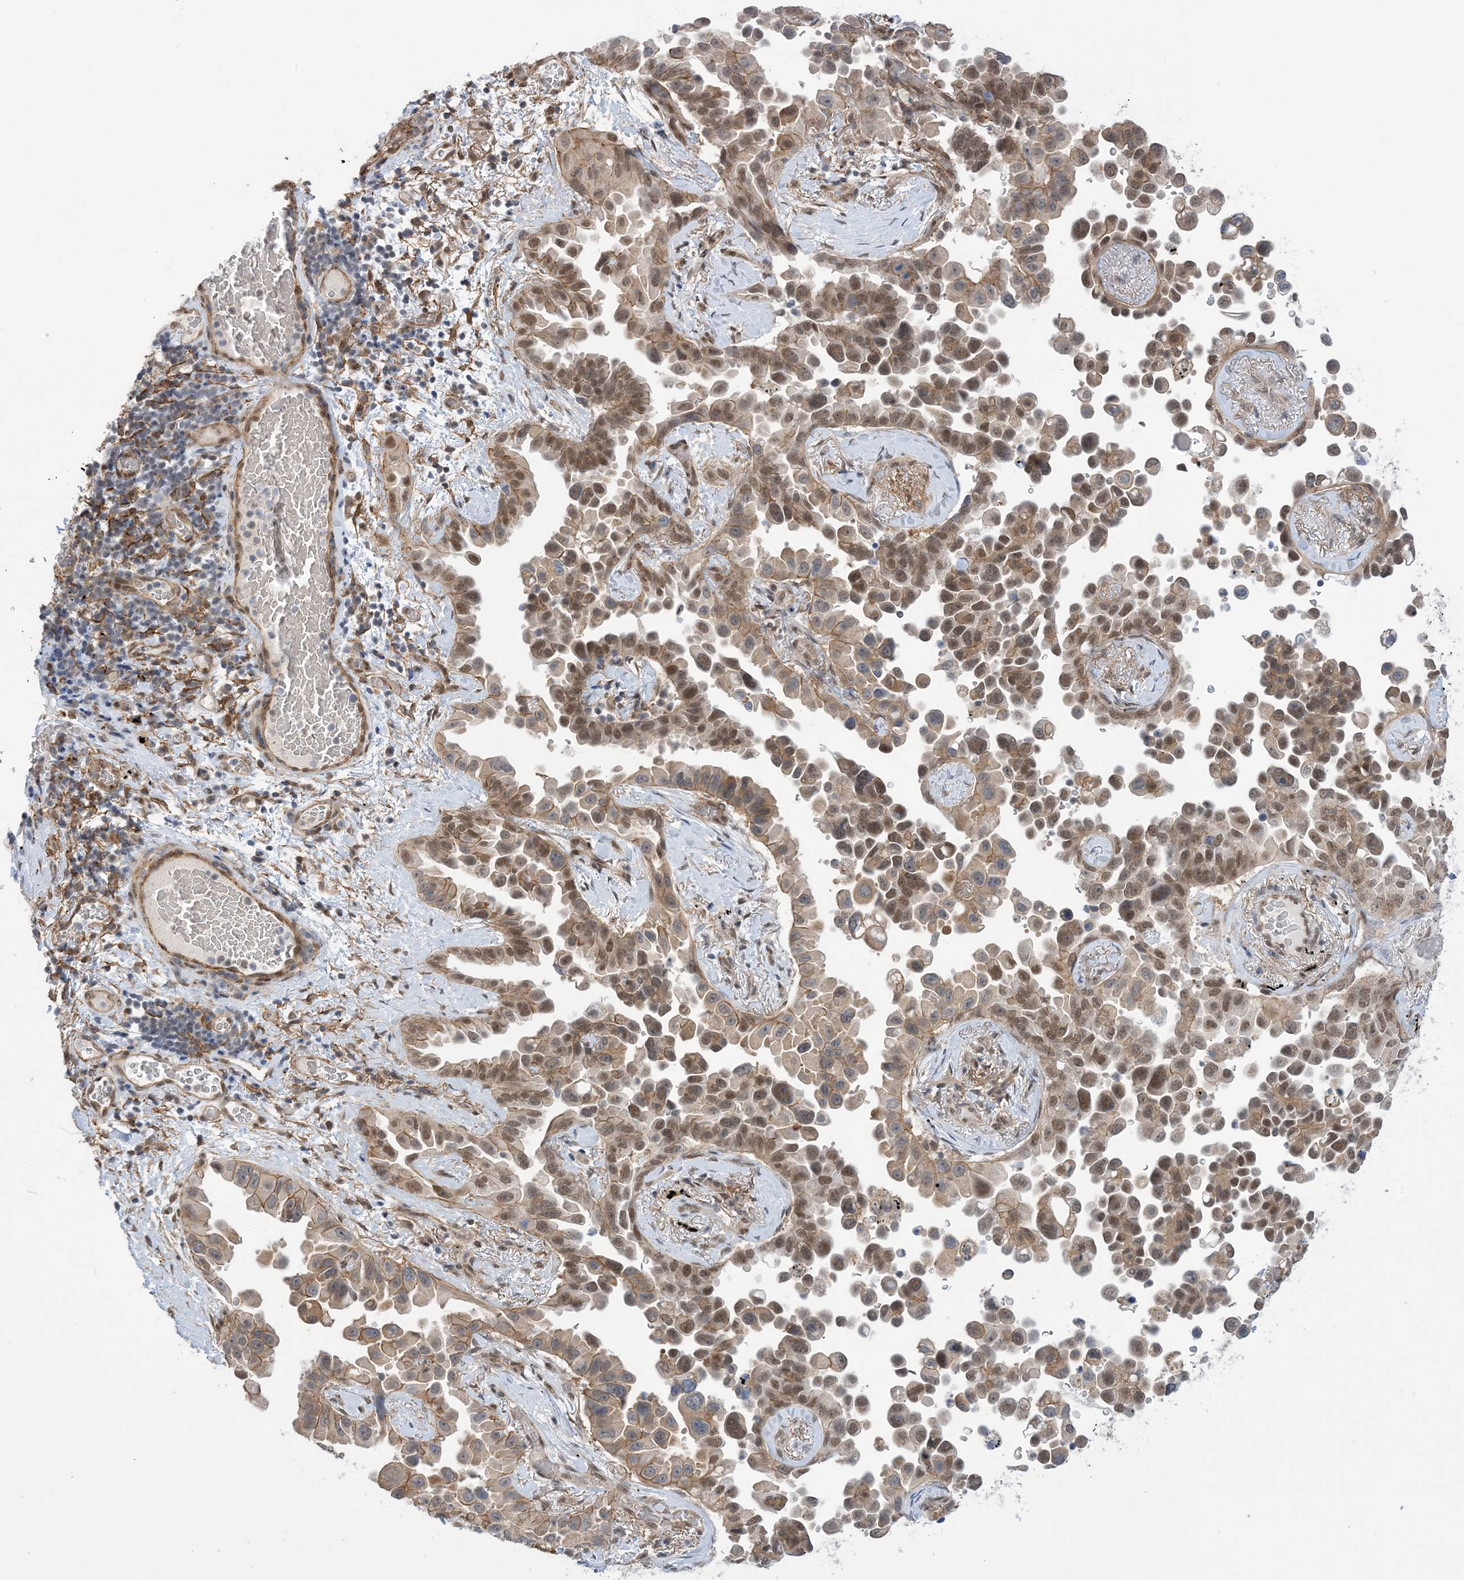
{"staining": {"intensity": "moderate", "quantity": "25%-75%", "location": "cytoplasmic/membranous,nuclear"}, "tissue": "lung cancer", "cell_type": "Tumor cells", "image_type": "cancer", "snomed": [{"axis": "morphology", "description": "Adenocarcinoma, NOS"}, {"axis": "topography", "description": "Lung"}], "caption": "A histopathology image of human lung cancer (adenocarcinoma) stained for a protein exhibits moderate cytoplasmic/membranous and nuclear brown staining in tumor cells.", "gene": "ZNF8", "patient": {"sex": "female", "age": 67}}